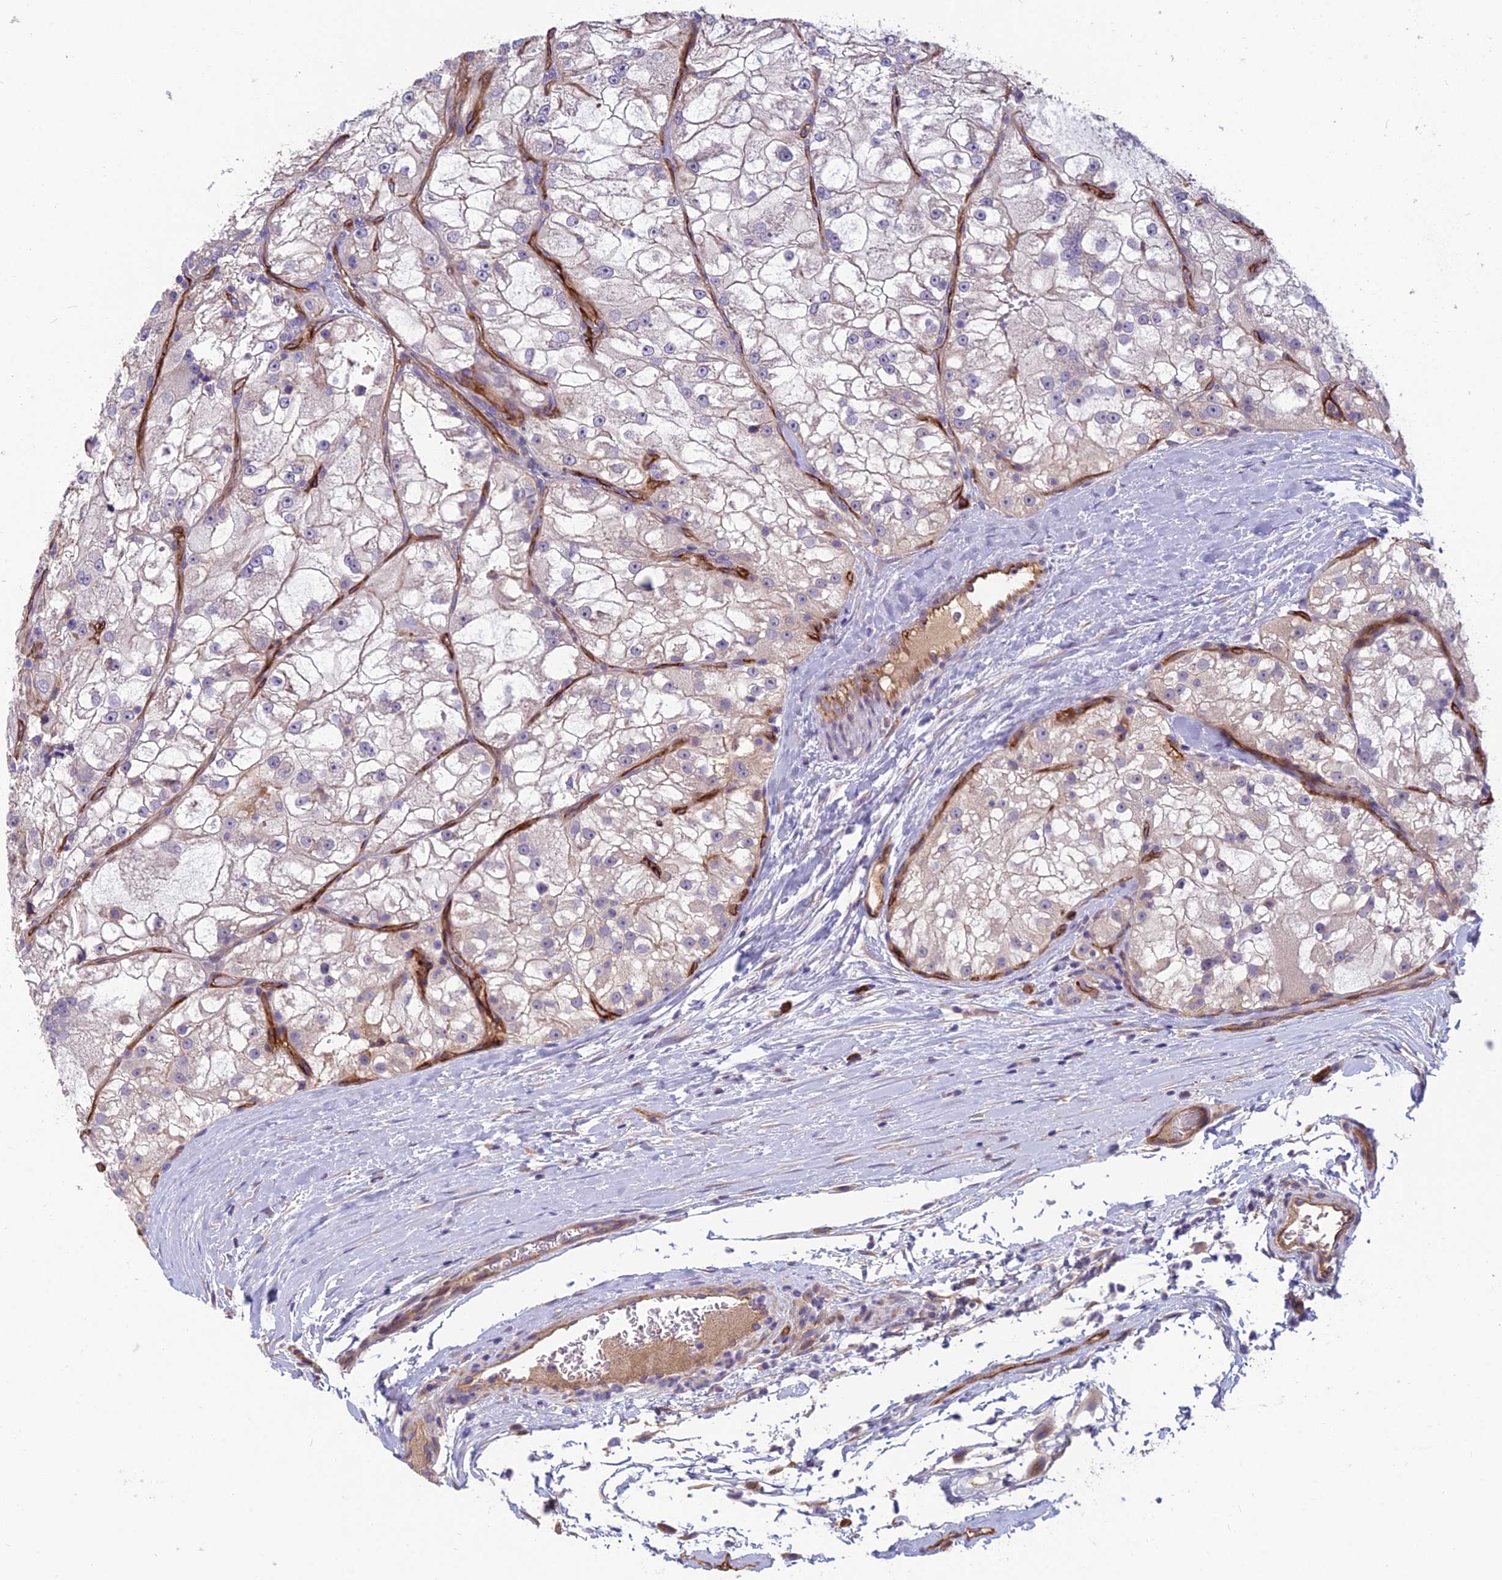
{"staining": {"intensity": "negative", "quantity": "none", "location": "none"}, "tissue": "renal cancer", "cell_type": "Tumor cells", "image_type": "cancer", "snomed": [{"axis": "morphology", "description": "Adenocarcinoma, NOS"}, {"axis": "topography", "description": "Kidney"}], "caption": "High magnification brightfield microscopy of renal adenocarcinoma stained with DAB (3,3'-diaminobenzidine) (brown) and counterstained with hematoxylin (blue): tumor cells show no significant expression.", "gene": "TSPAN15", "patient": {"sex": "female", "age": 72}}